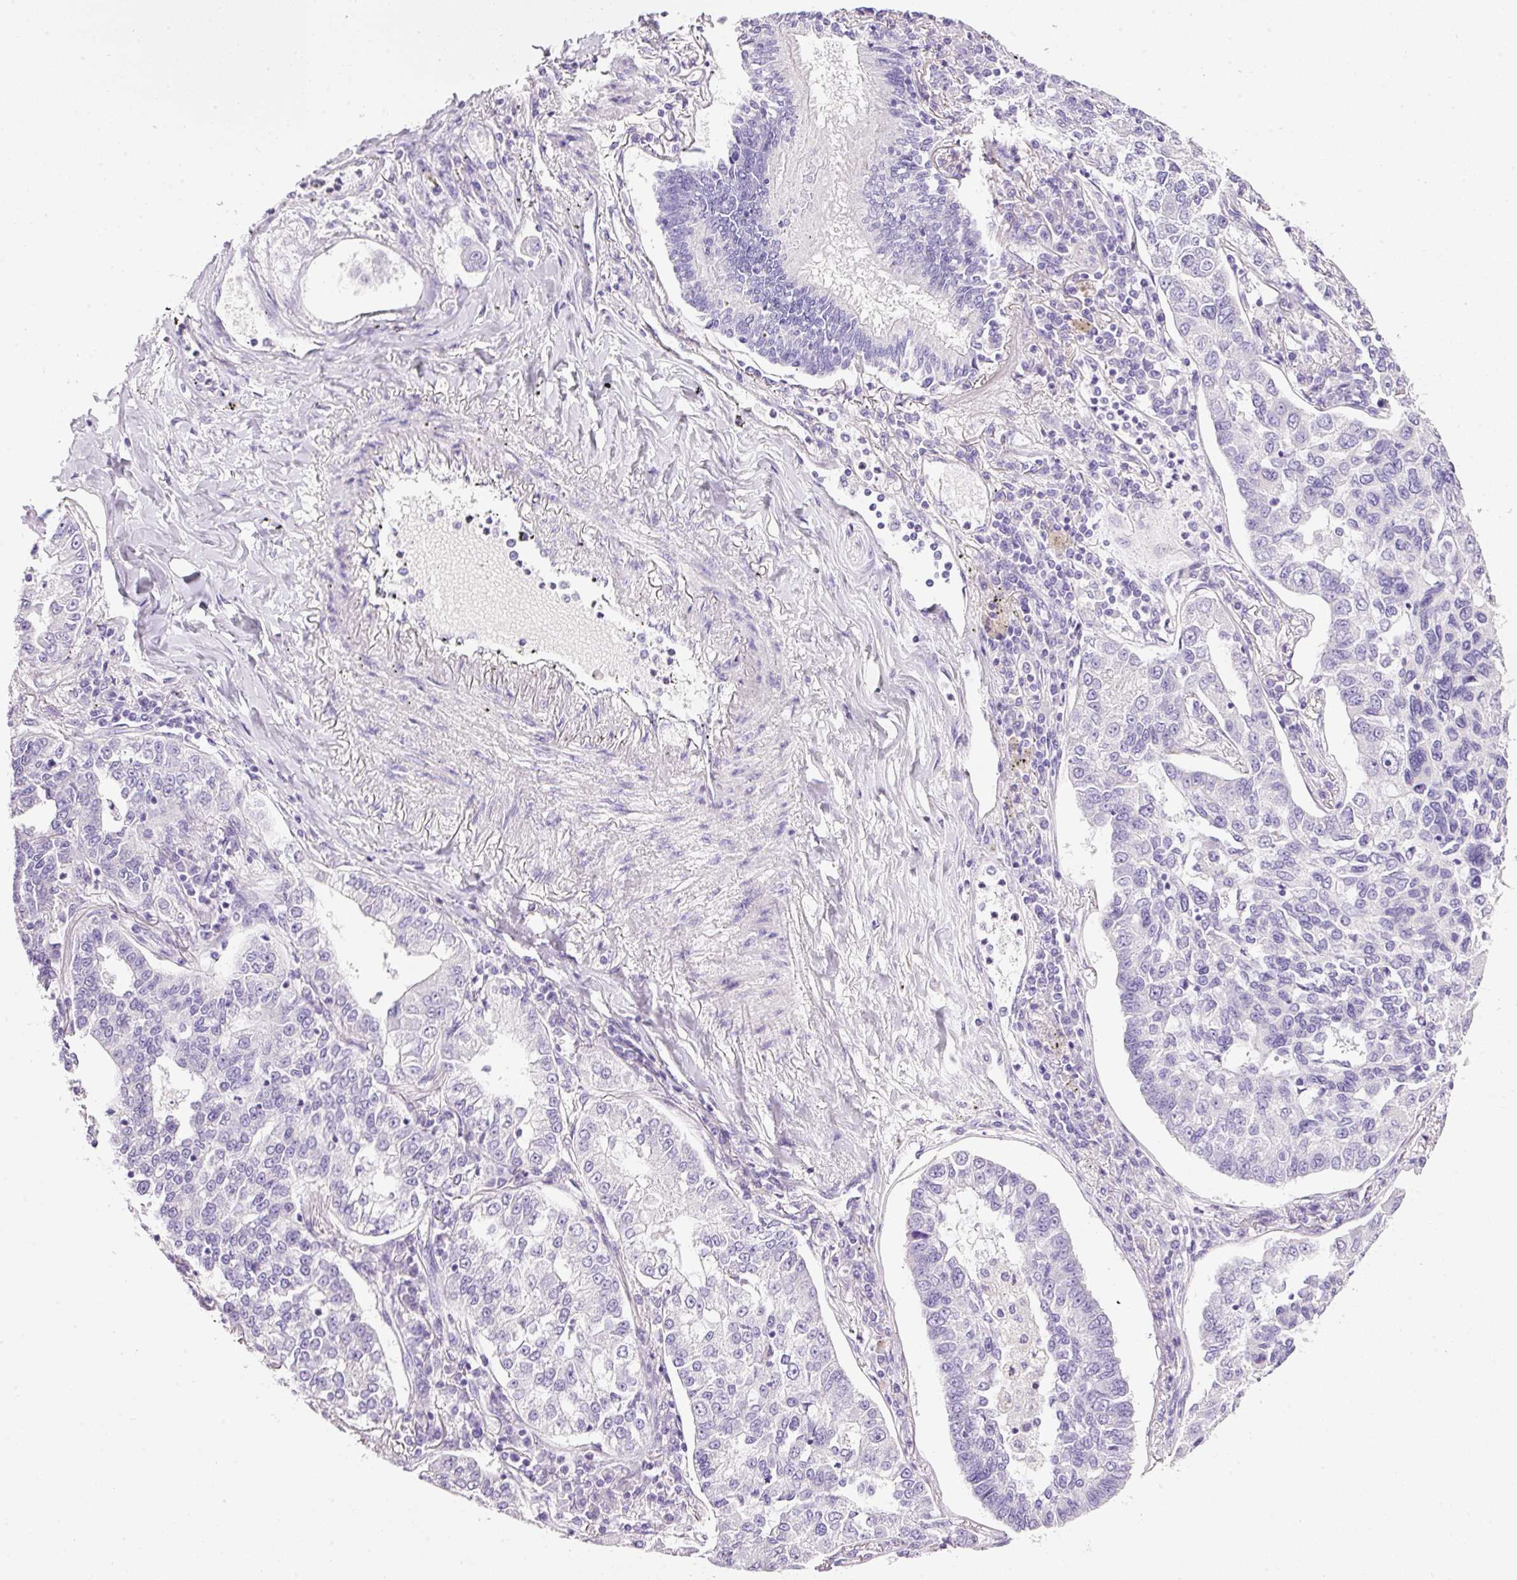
{"staining": {"intensity": "negative", "quantity": "none", "location": "none"}, "tissue": "lung cancer", "cell_type": "Tumor cells", "image_type": "cancer", "snomed": [{"axis": "morphology", "description": "Adenocarcinoma, NOS"}, {"axis": "topography", "description": "Lung"}], "caption": "This histopathology image is of lung adenocarcinoma stained with IHC to label a protein in brown with the nuclei are counter-stained blue. There is no positivity in tumor cells.", "gene": "BSND", "patient": {"sex": "male", "age": 49}}